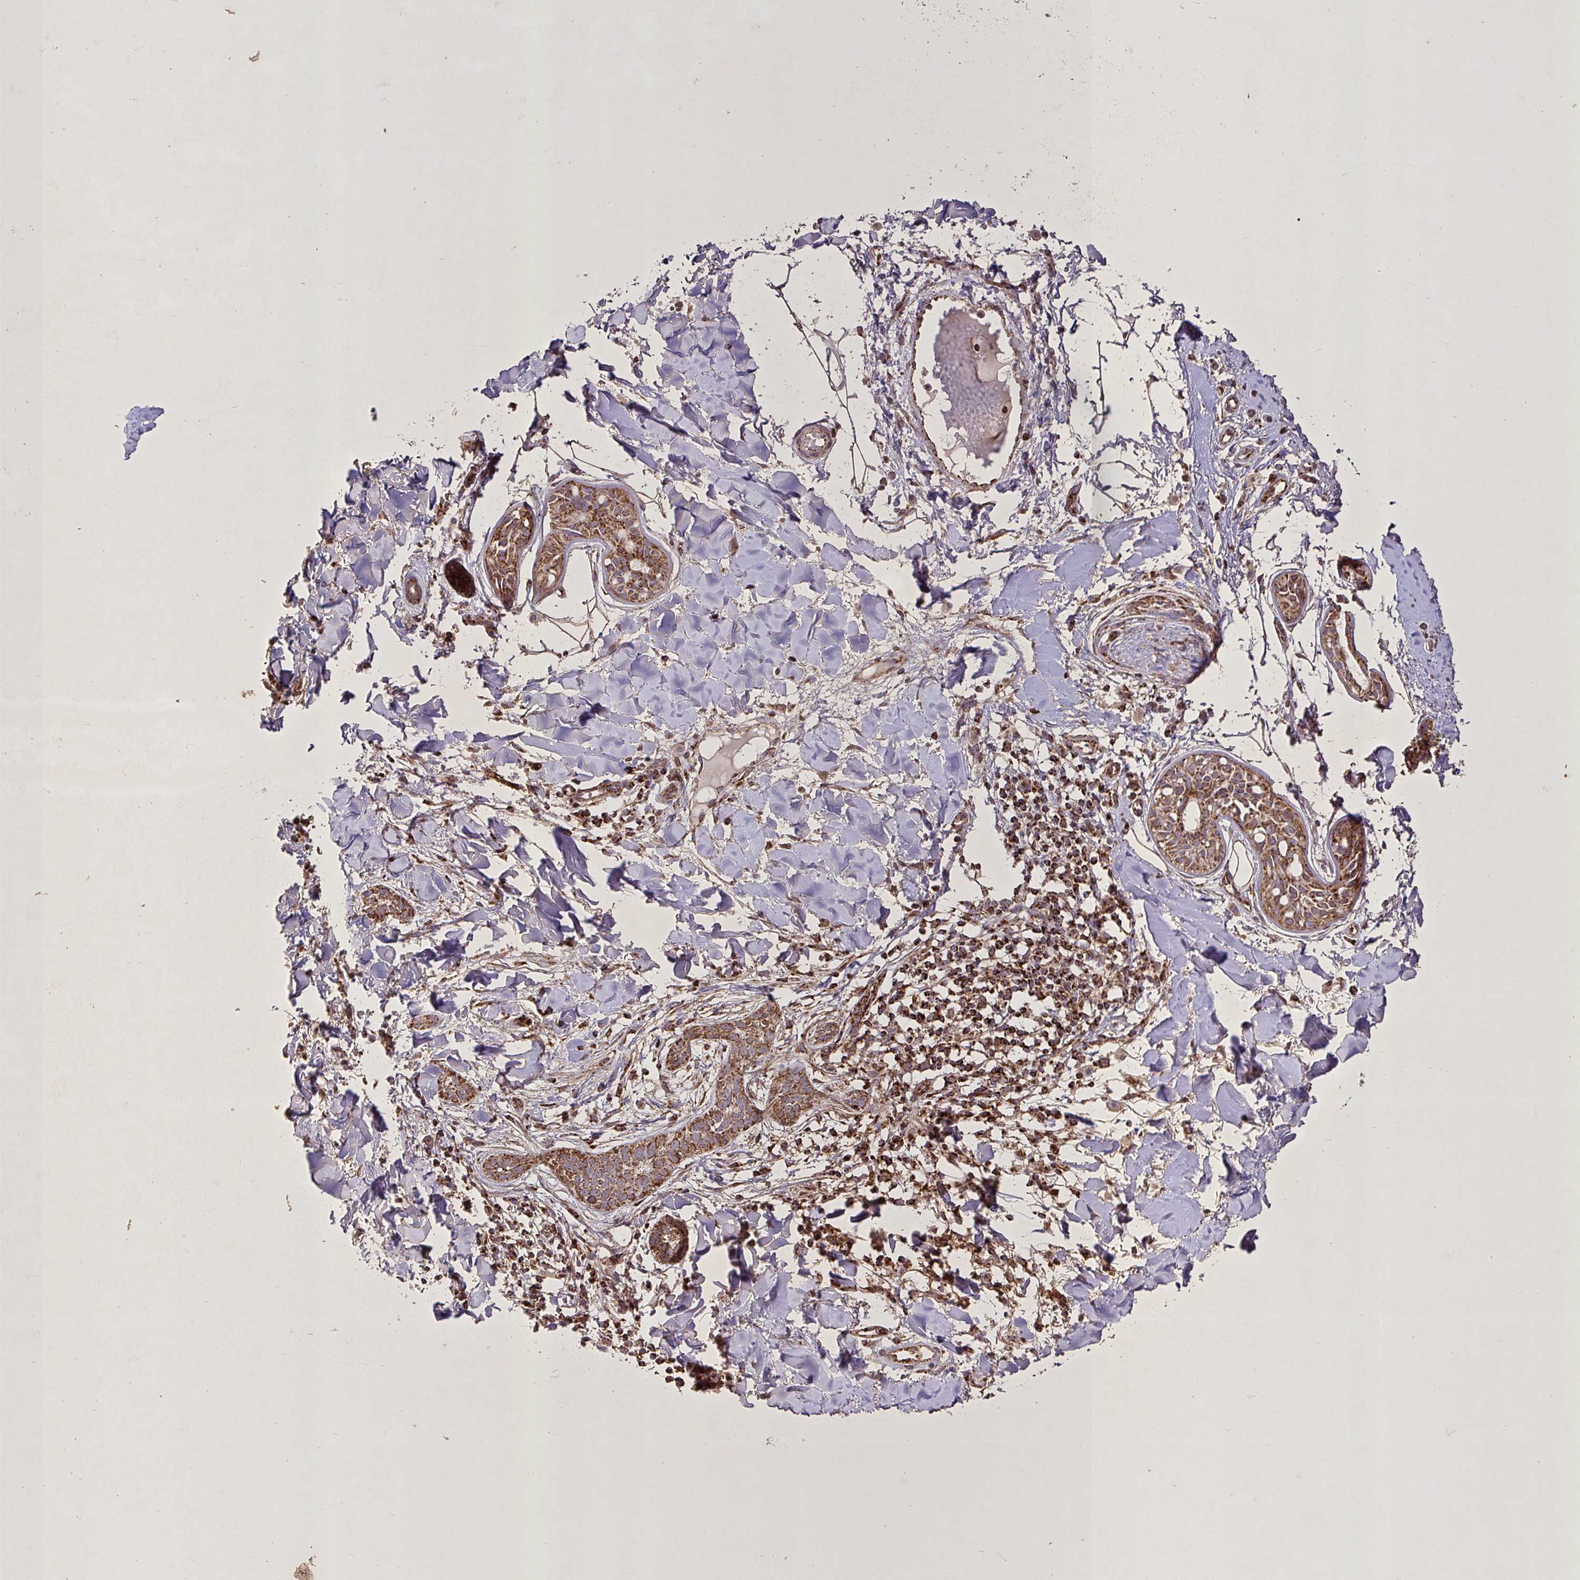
{"staining": {"intensity": "strong", "quantity": ">75%", "location": "cytoplasmic/membranous"}, "tissue": "skin cancer", "cell_type": "Tumor cells", "image_type": "cancer", "snomed": [{"axis": "morphology", "description": "Basal cell carcinoma"}, {"axis": "topography", "description": "Skin"}], "caption": "Protein expression by immunohistochemistry shows strong cytoplasmic/membranous positivity in about >75% of tumor cells in skin basal cell carcinoma.", "gene": "AGK", "patient": {"sex": "male", "age": 52}}